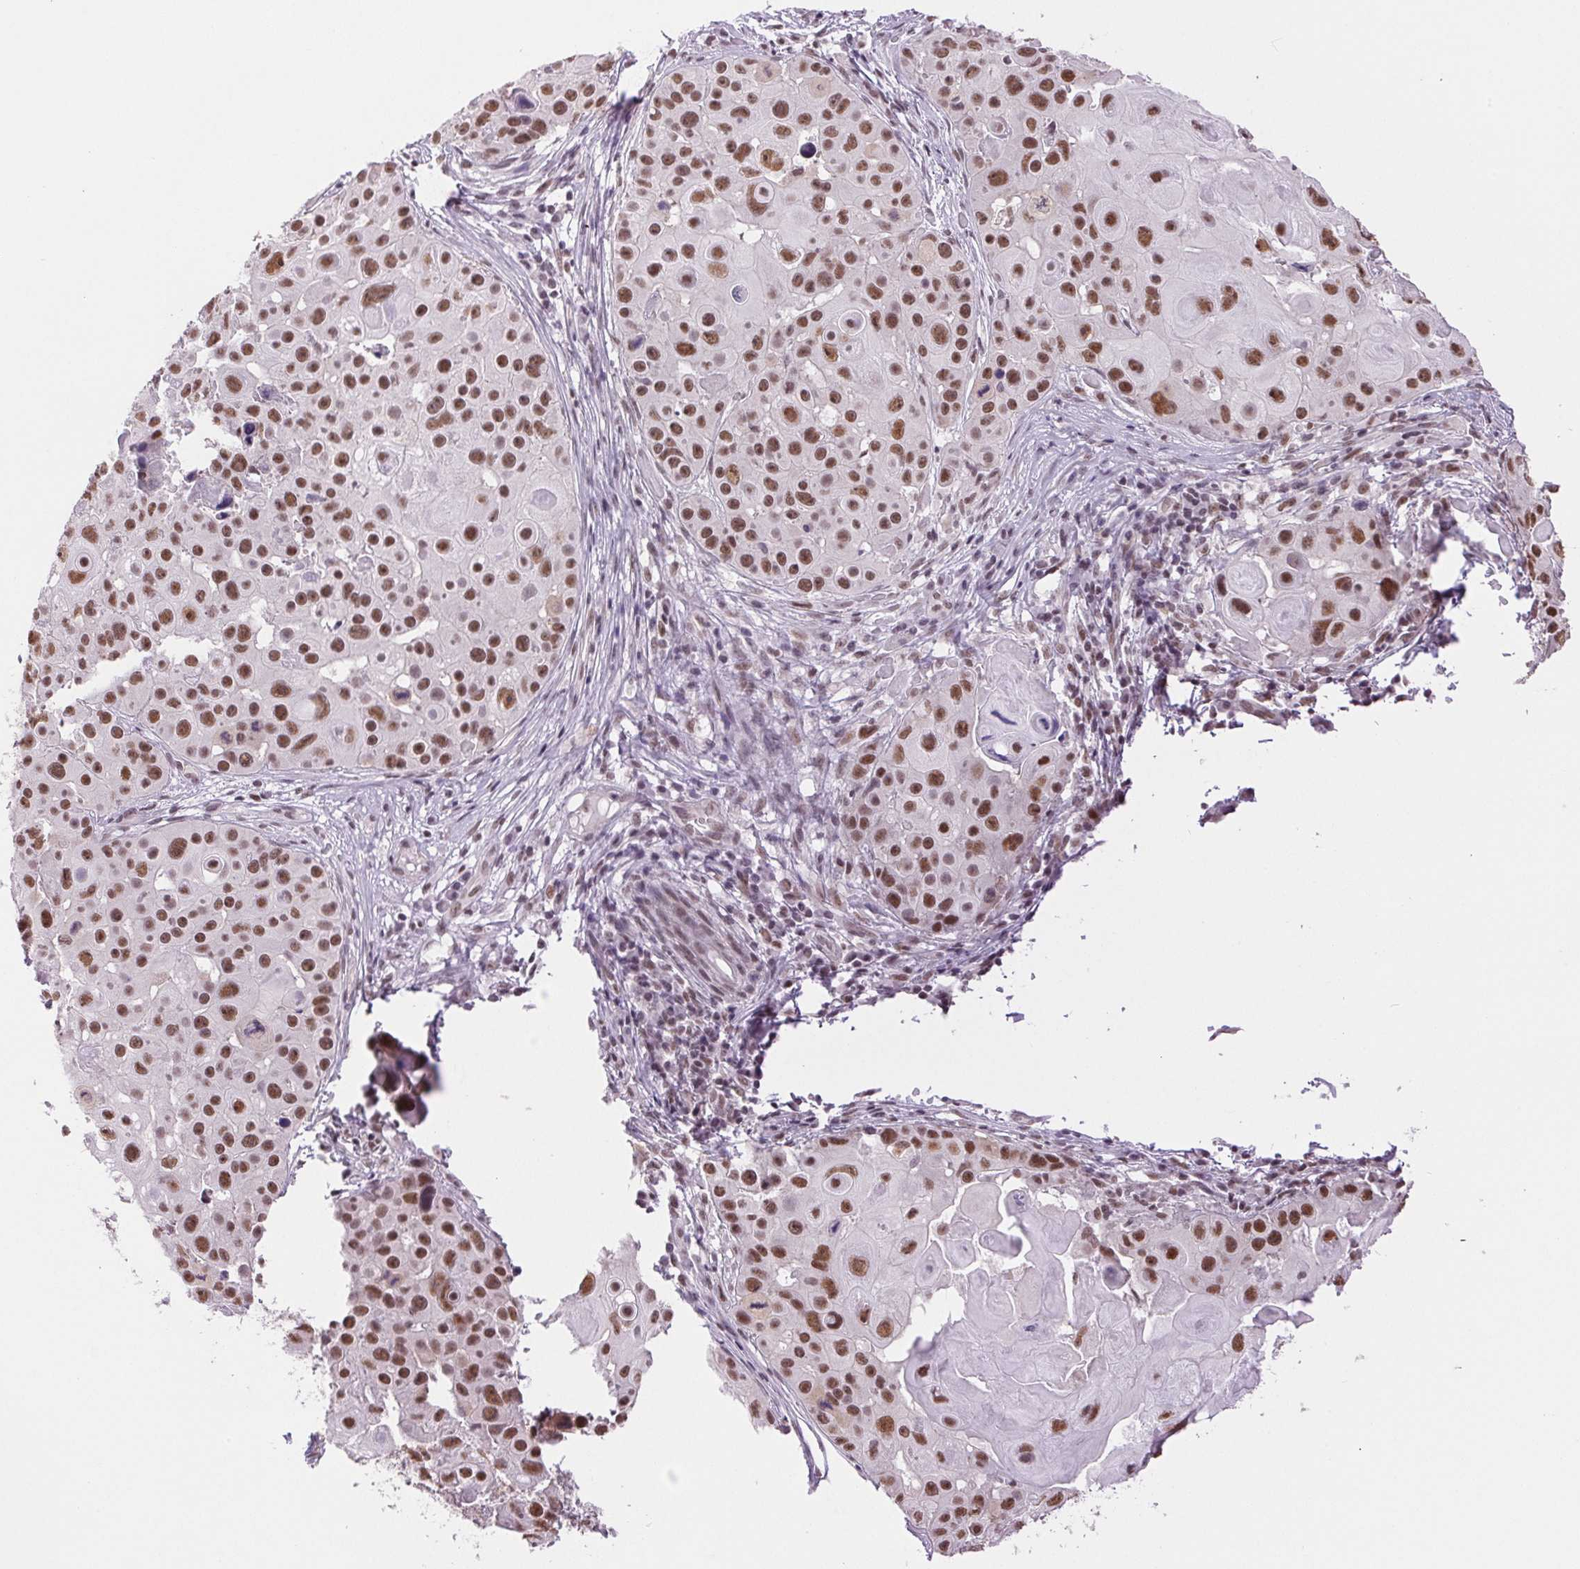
{"staining": {"intensity": "strong", "quantity": ">75%", "location": "nuclear"}, "tissue": "skin cancer", "cell_type": "Tumor cells", "image_type": "cancer", "snomed": [{"axis": "morphology", "description": "Squamous cell carcinoma, NOS"}, {"axis": "topography", "description": "Skin"}], "caption": "Squamous cell carcinoma (skin) tissue exhibits strong nuclear staining in approximately >75% of tumor cells, visualized by immunohistochemistry. The staining was performed using DAB to visualize the protein expression in brown, while the nuclei were stained in blue with hematoxylin (Magnification: 20x).", "gene": "RPRD1B", "patient": {"sex": "male", "age": 92}}